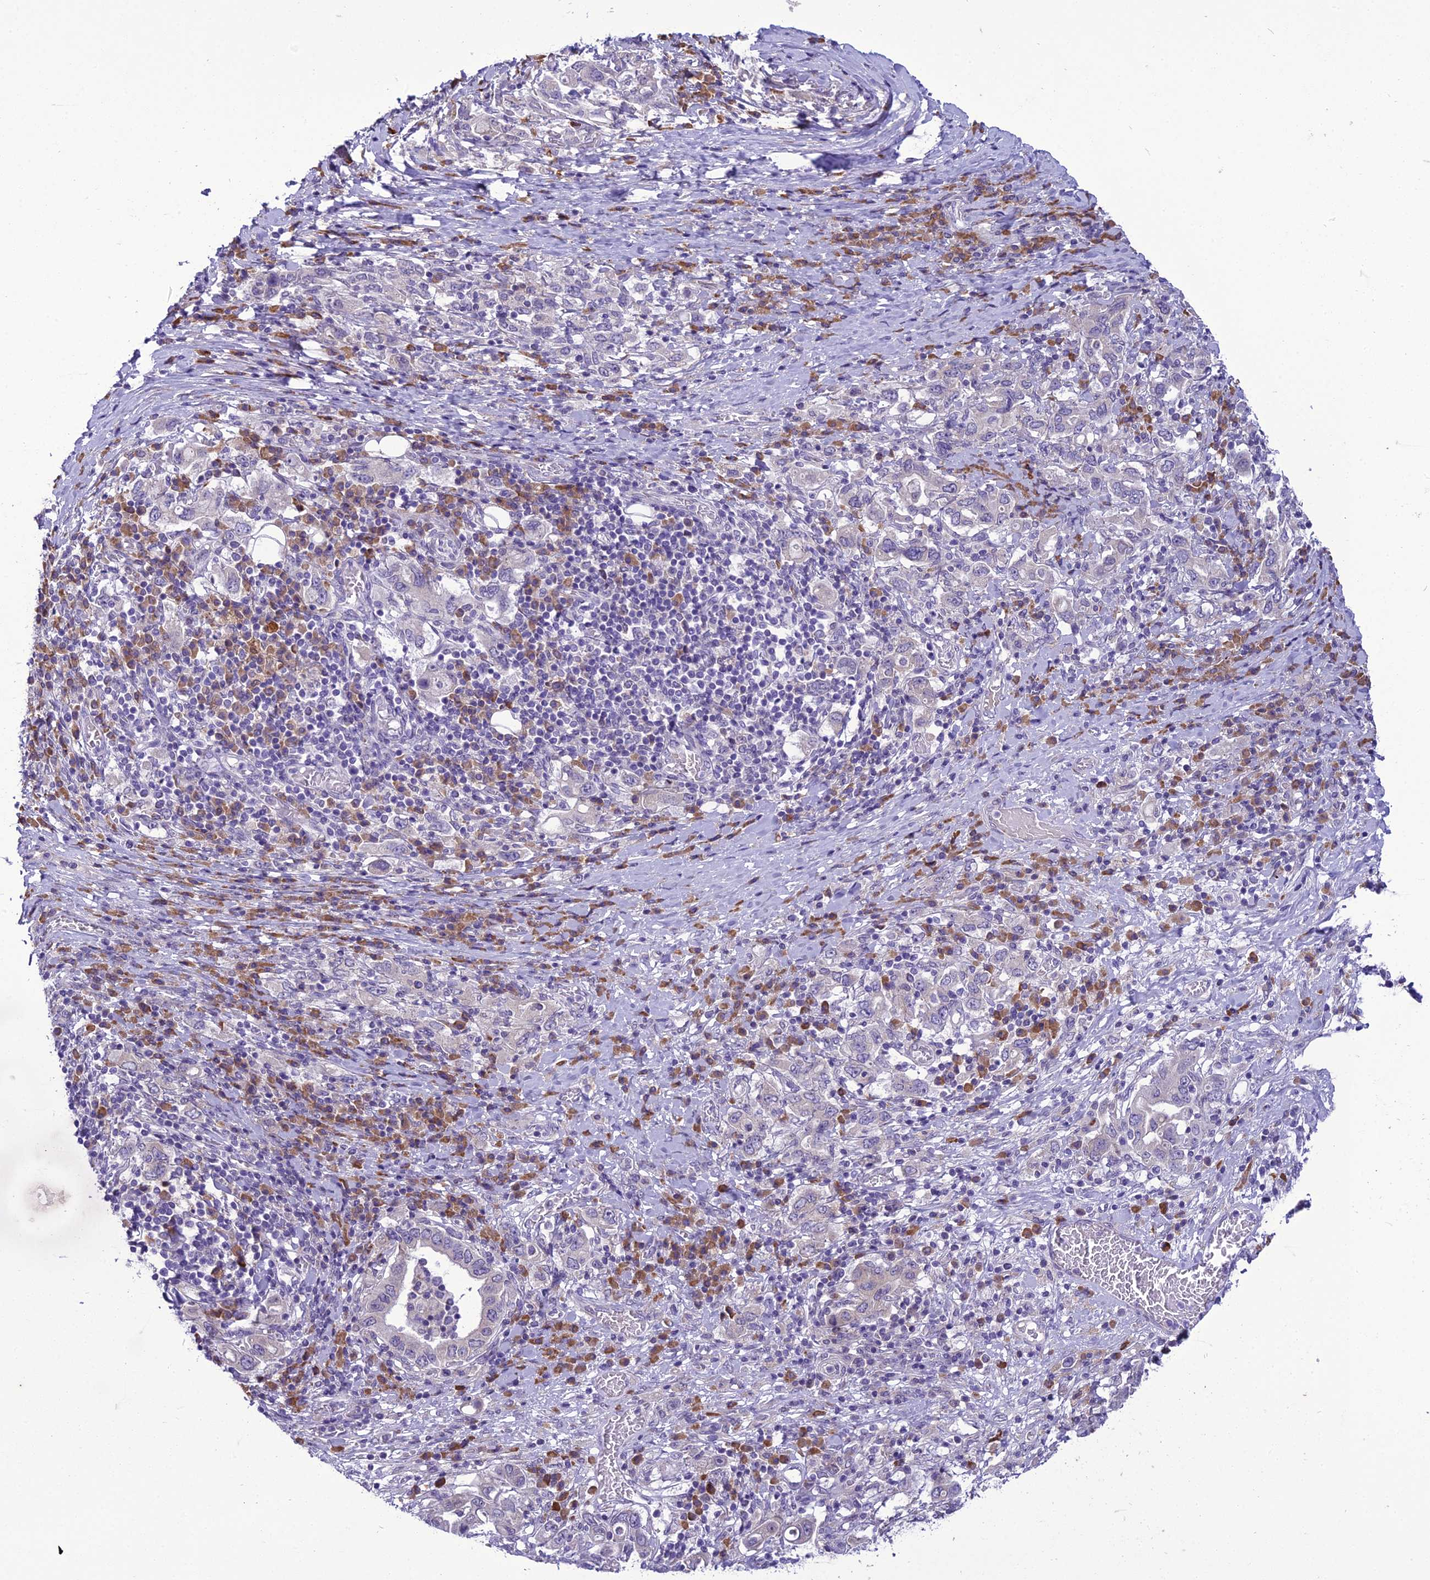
{"staining": {"intensity": "negative", "quantity": "none", "location": "none"}, "tissue": "stomach cancer", "cell_type": "Tumor cells", "image_type": "cancer", "snomed": [{"axis": "morphology", "description": "Adenocarcinoma, NOS"}, {"axis": "topography", "description": "Stomach, upper"}, {"axis": "topography", "description": "Stomach"}], "caption": "The micrograph exhibits no significant expression in tumor cells of stomach adenocarcinoma.", "gene": "NEURL2", "patient": {"sex": "male", "age": 62}}